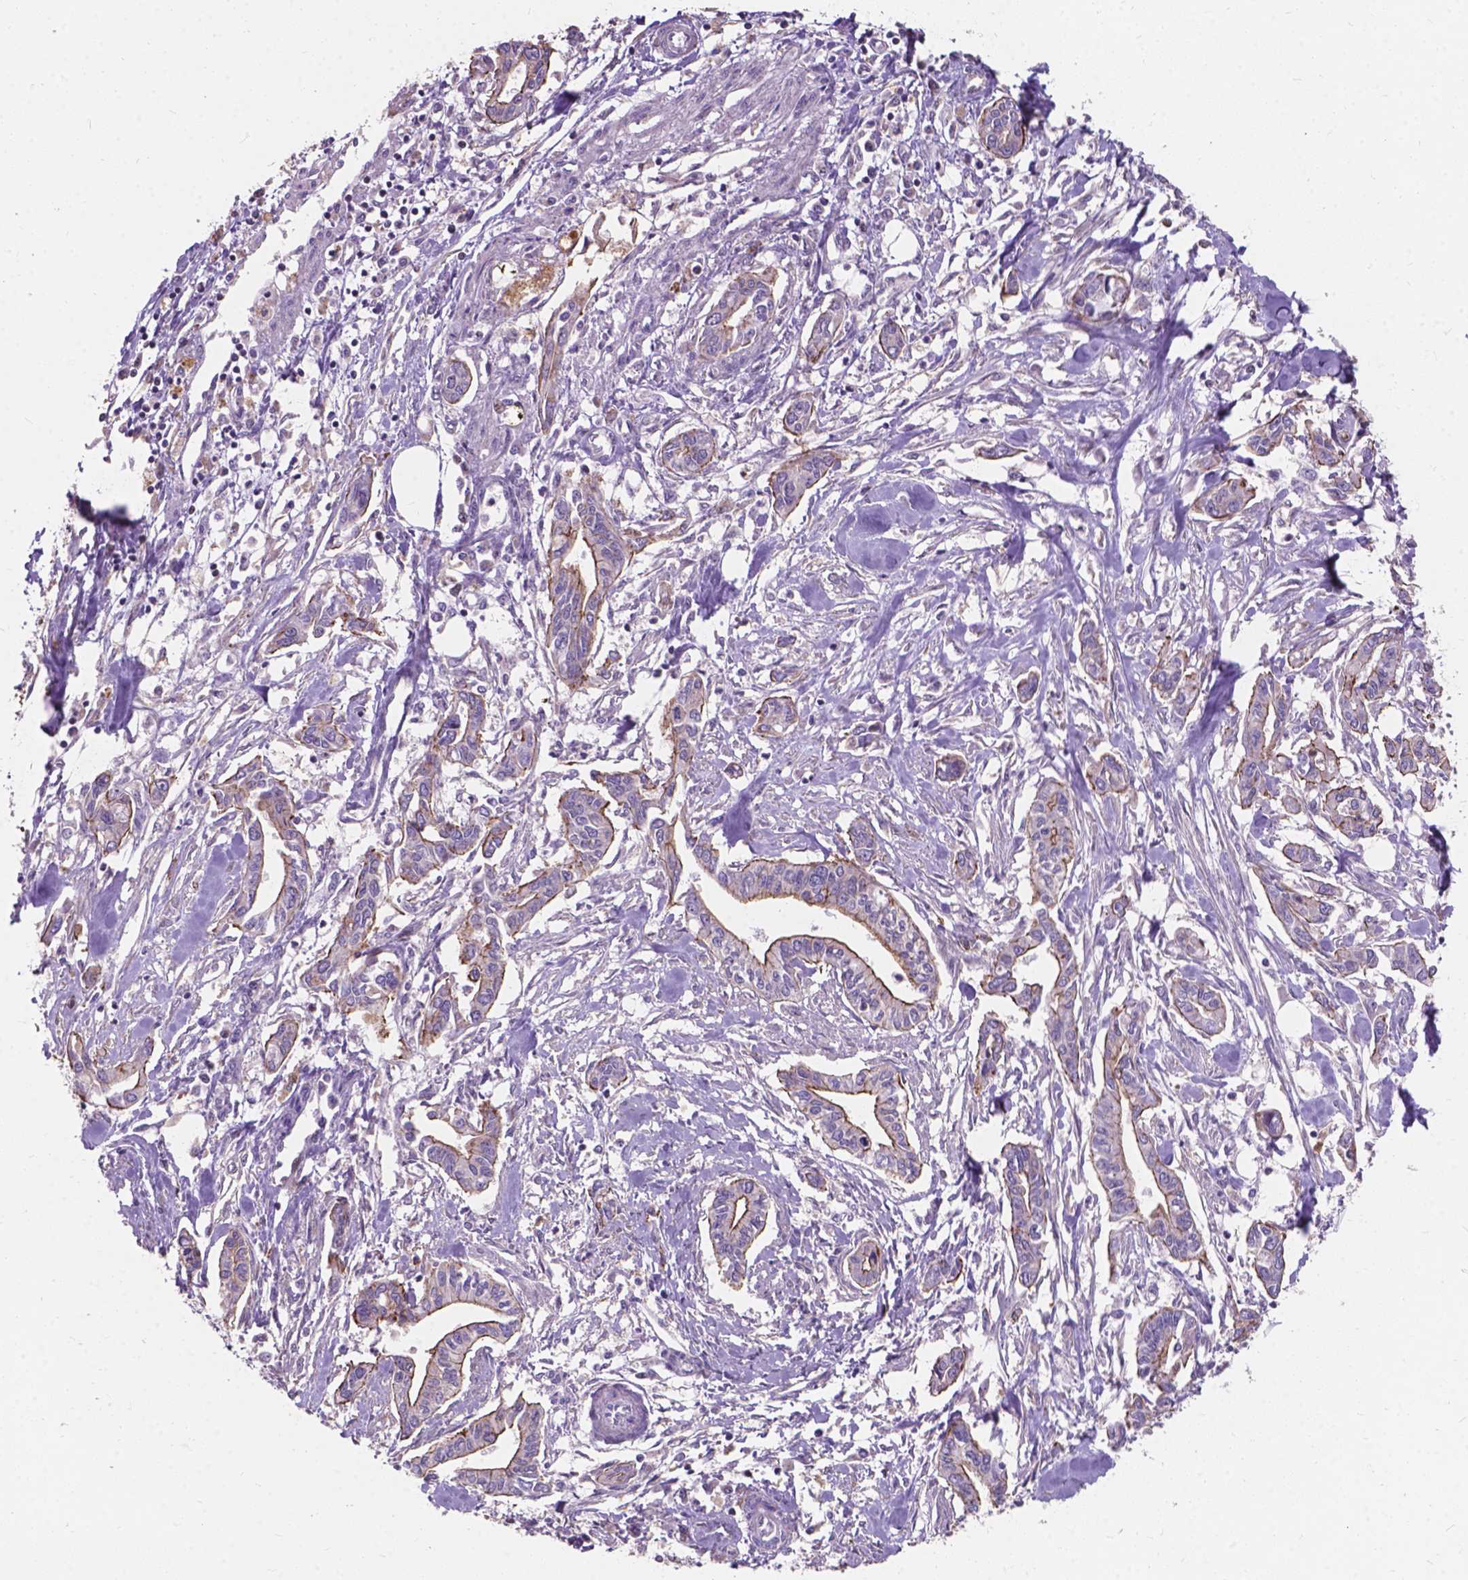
{"staining": {"intensity": "weak", "quantity": "25%-75%", "location": "cytoplasmic/membranous"}, "tissue": "pancreatic cancer", "cell_type": "Tumor cells", "image_type": "cancer", "snomed": [{"axis": "morphology", "description": "Adenocarcinoma, NOS"}, {"axis": "topography", "description": "Pancreas"}], "caption": "High-power microscopy captured an IHC photomicrograph of pancreatic cancer, revealing weak cytoplasmic/membranous positivity in approximately 25%-75% of tumor cells.", "gene": "MYH14", "patient": {"sex": "male", "age": 60}}